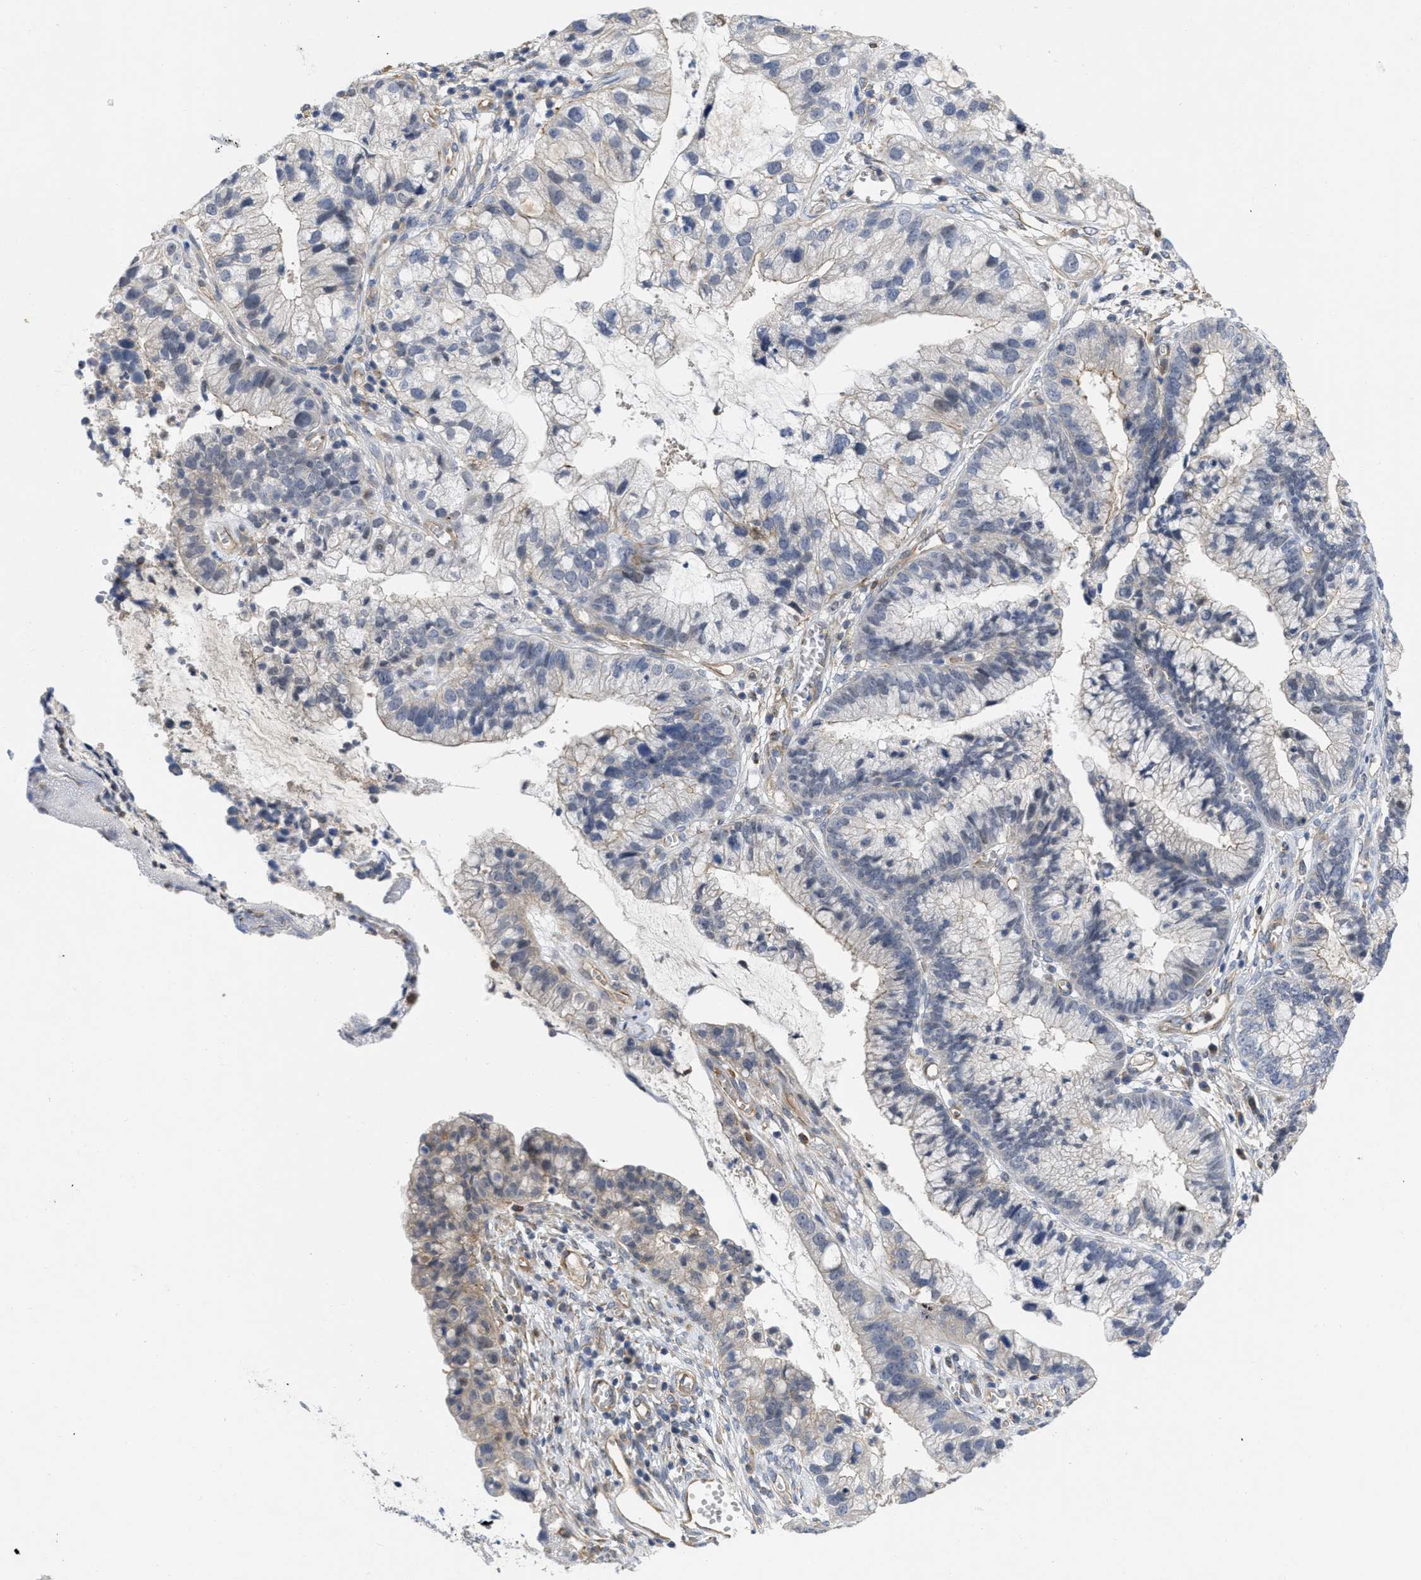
{"staining": {"intensity": "negative", "quantity": "none", "location": "none"}, "tissue": "cervical cancer", "cell_type": "Tumor cells", "image_type": "cancer", "snomed": [{"axis": "morphology", "description": "Adenocarcinoma, NOS"}, {"axis": "topography", "description": "Cervix"}], "caption": "Tumor cells are negative for protein expression in human cervical cancer.", "gene": "ARHGEF26", "patient": {"sex": "female", "age": 44}}